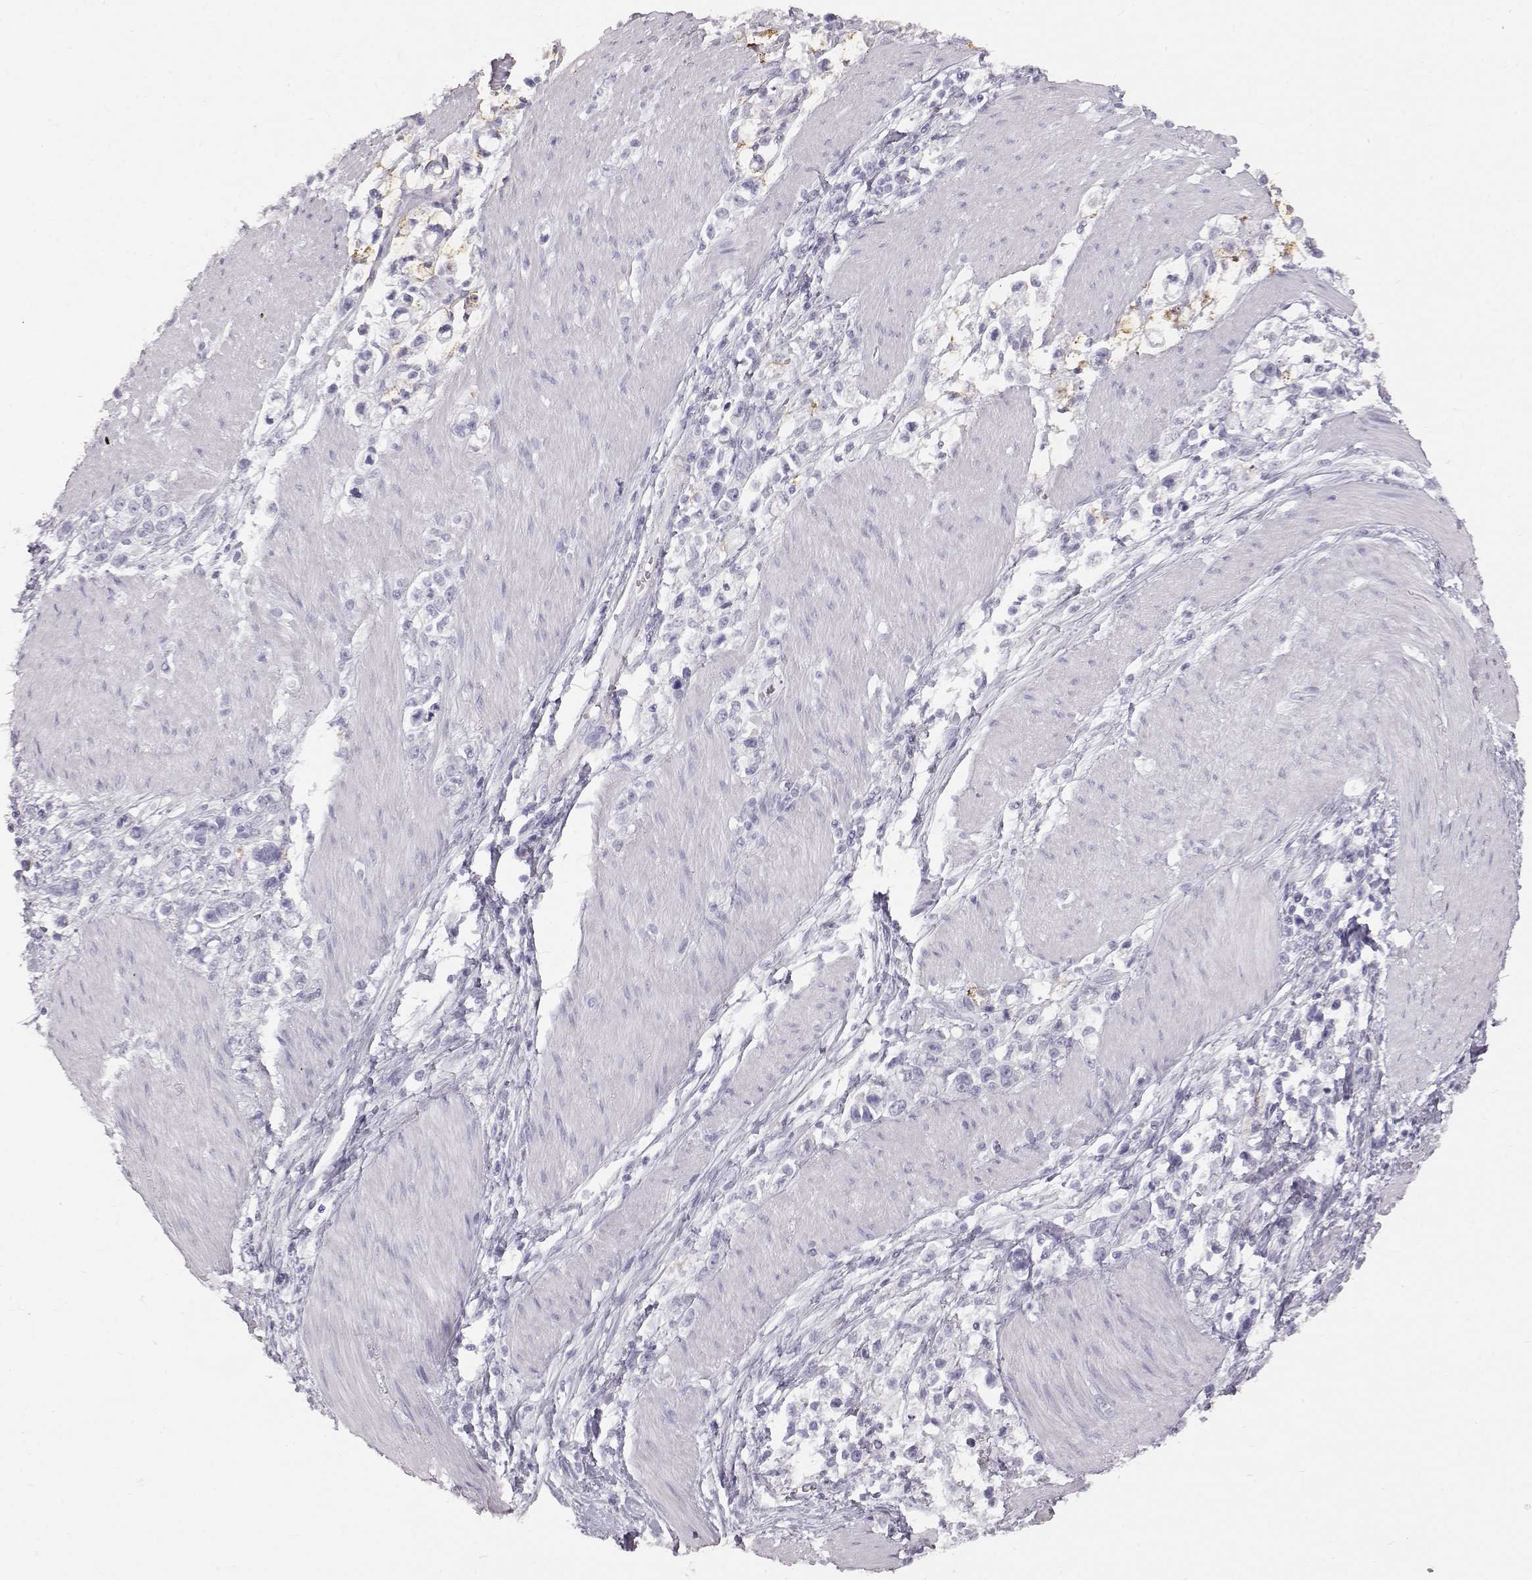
{"staining": {"intensity": "negative", "quantity": "none", "location": "none"}, "tissue": "stomach cancer", "cell_type": "Tumor cells", "image_type": "cancer", "snomed": [{"axis": "morphology", "description": "Adenocarcinoma, NOS"}, {"axis": "topography", "description": "Stomach"}], "caption": "Immunohistochemistry of stomach cancer (adenocarcinoma) reveals no positivity in tumor cells. The staining is performed using DAB brown chromogen with nuclei counter-stained in using hematoxylin.", "gene": "KRTAP16-1", "patient": {"sex": "male", "age": 63}}